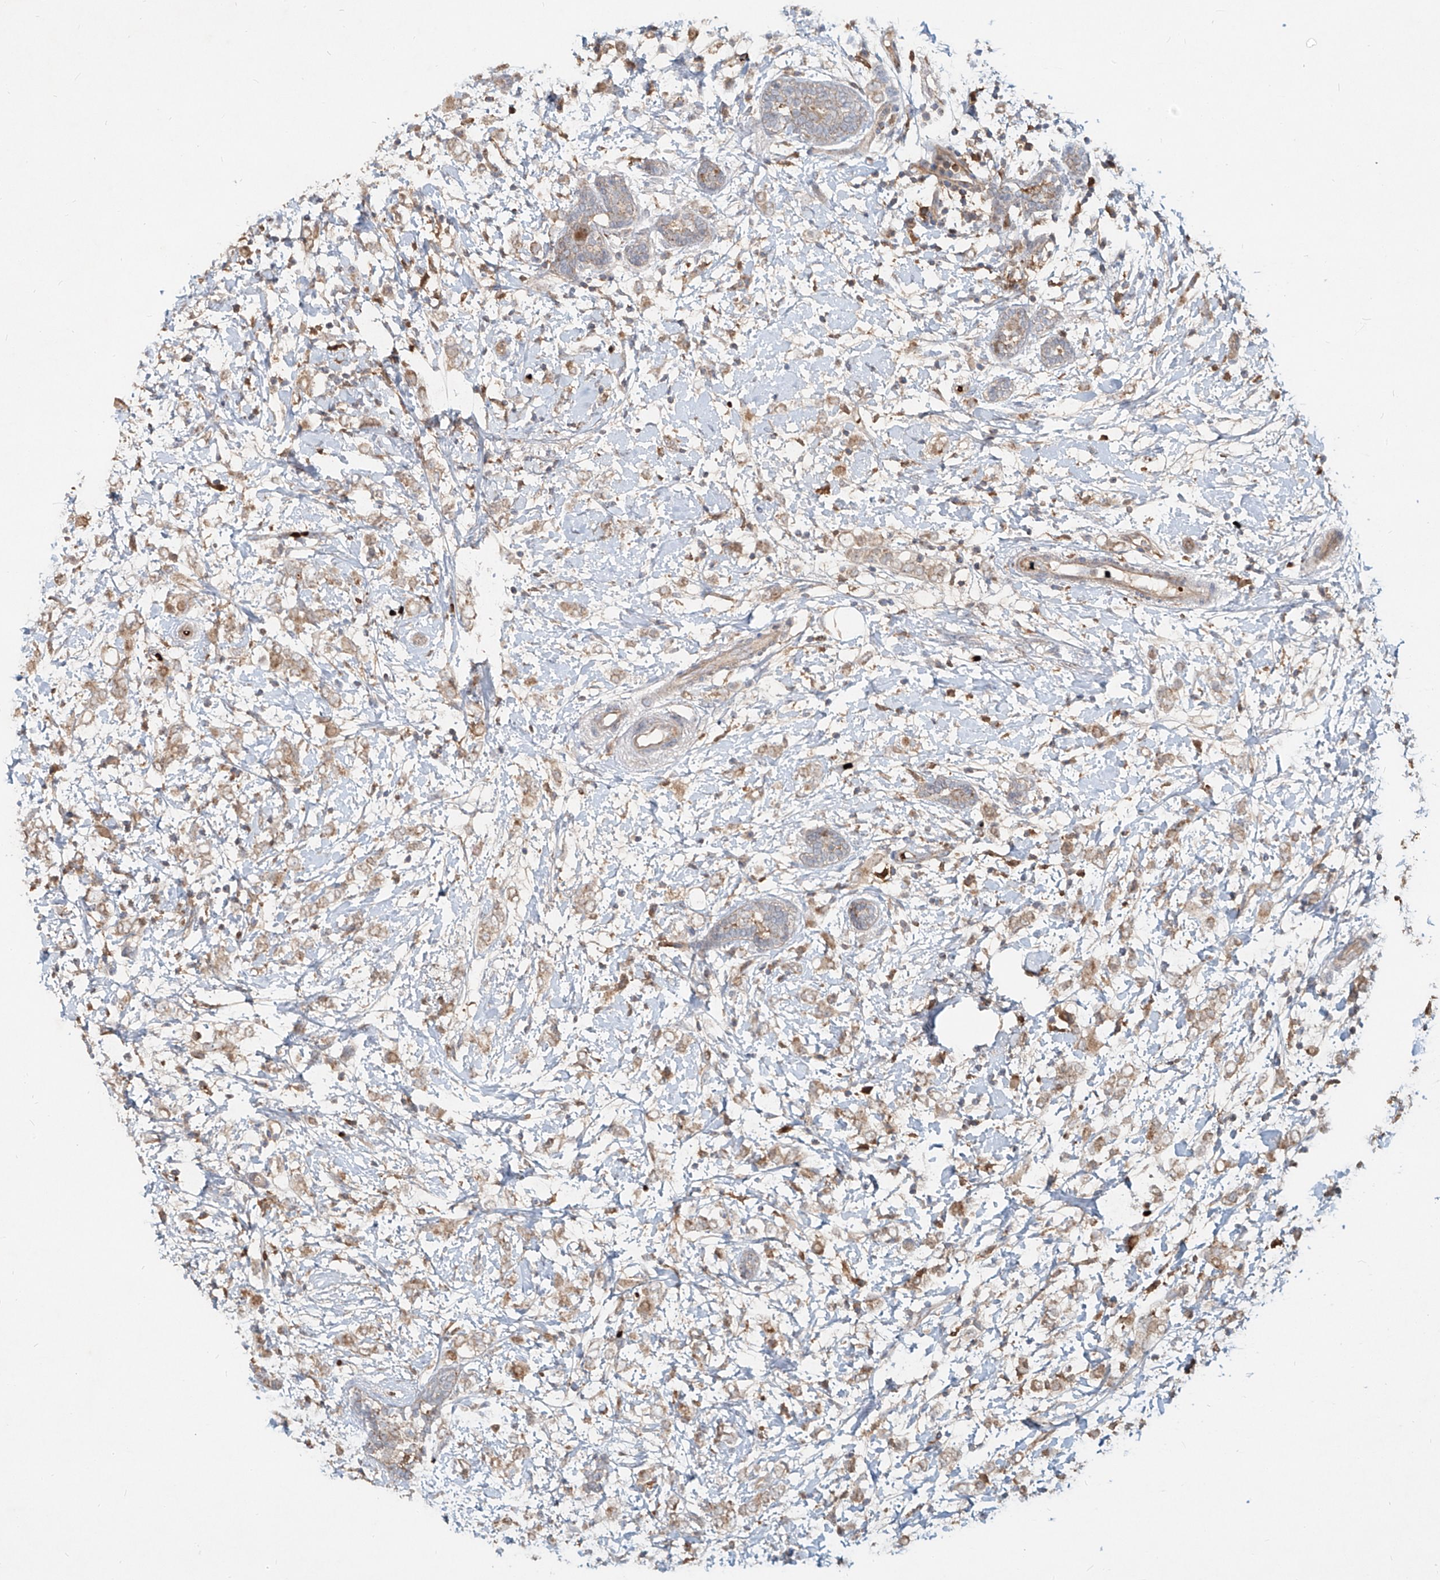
{"staining": {"intensity": "weak", "quantity": ">75%", "location": "cytoplasmic/membranous"}, "tissue": "breast cancer", "cell_type": "Tumor cells", "image_type": "cancer", "snomed": [{"axis": "morphology", "description": "Normal tissue, NOS"}, {"axis": "morphology", "description": "Lobular carcinoma"}, {"axis": "topography", "description": "Breast"}], "caption": "Breast cancer (lobular carcinoma) tissue demonstrates weak cytoplasmic/membranous expression in about >75% of tumor cells, visualized by immunohistochemistry.", "gene": "FGD2", "patient": {"sex": "female", "age": 47}}